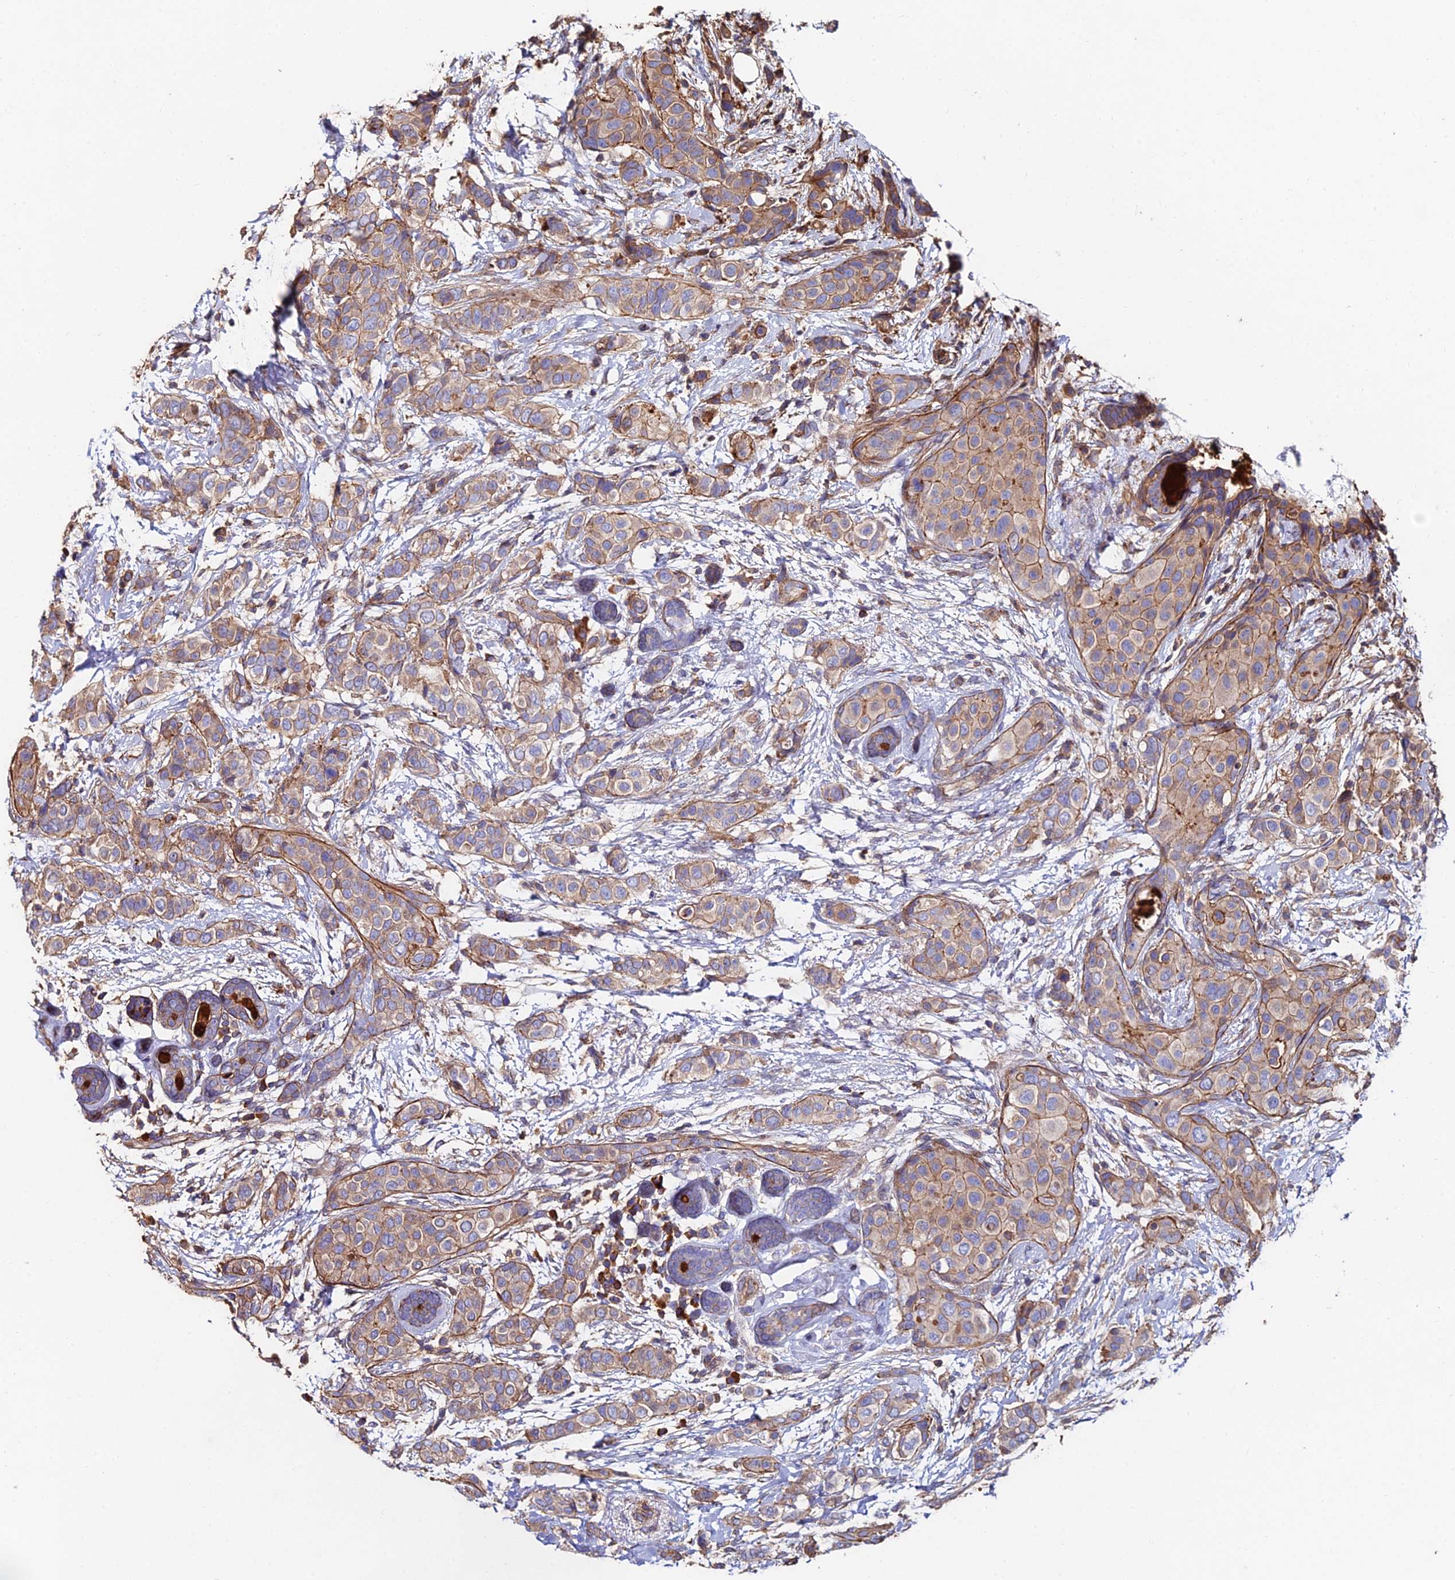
{"staining": {"intensity": "moderate", "quantity": ">75%", "location": "cytoplasmic/membranous"}, "tissue": "breast cancer", "cell_type": "Tumor cells", "image_type": "cancer", "snomed": [{"axis": "morphology", "description": "Lobular carcinoma"}, {"axis": "topography", "description": "Breast"}], "caption": "An IHC photomicrograph of tumor tissue is shown. Protein staining in brown labels moderate cytoplasmic/membranous positivity in breast lobular carcinoma within tumor cells.", "gene": "EXT1", "patient": {"sex": "female", "age": 51}}